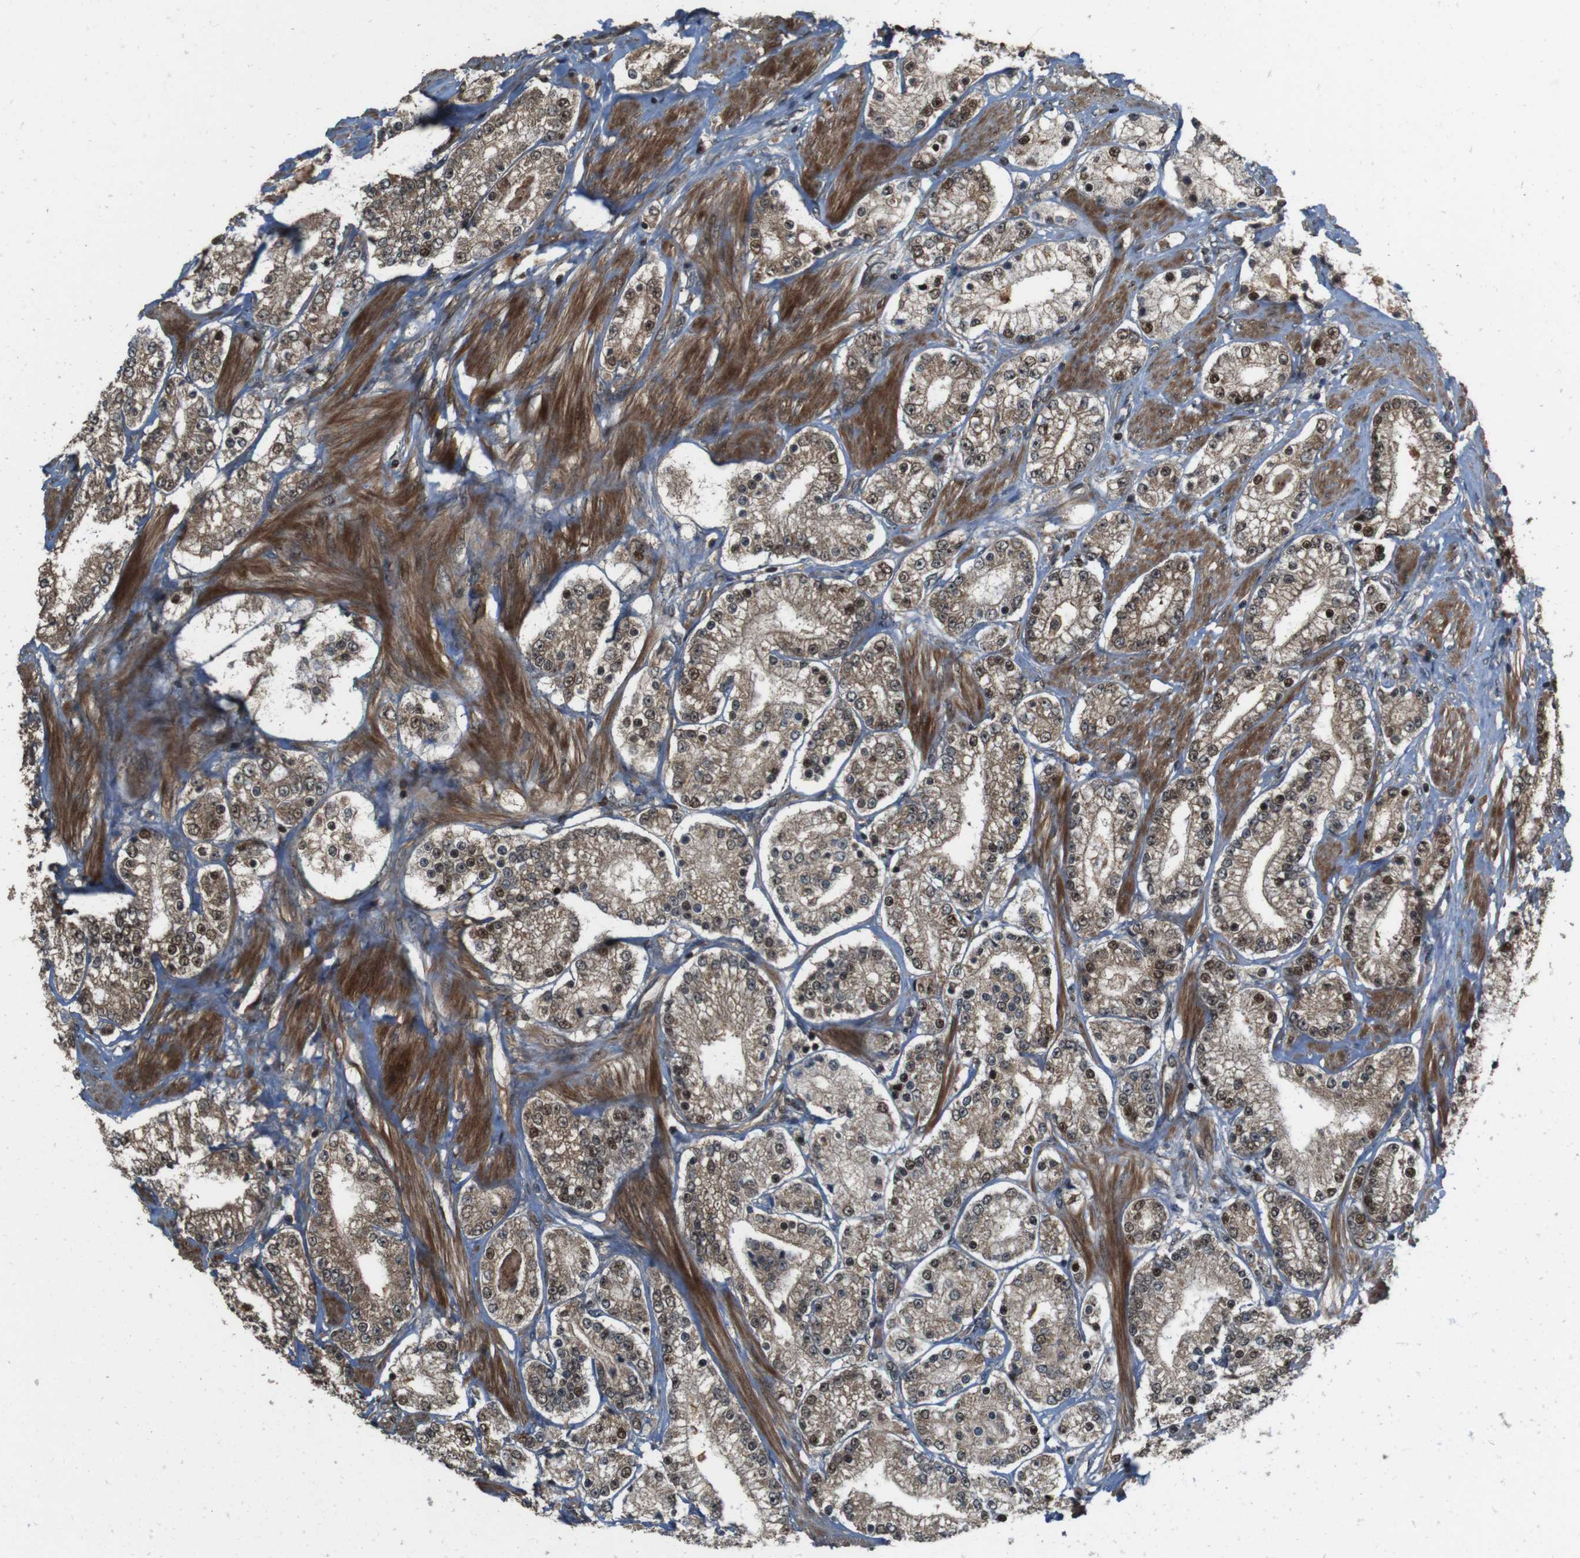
{"staining": {"intensity": "moderate", "quantity": ">75%", "location": "cytoplasmic/membranous,nuclear"}, "tissue": "prostate cancer", "cell_type": "Tumor cells", "image_type": "cancer", "snomed": [{"axis": "morphology", "description": "Adenocarcinoma, Low grade"}, {"axis": "topography", "description": "Prostate"}], "caption": "A brown stain highlights moderate cytoplasmic/membranous and nuclear positivity of a protein in human prostate cancer (adenocarcinoma (low-grade)) tumor cells.", "gene": "CDC34", "patient": {"sex": "male", "age": 63}}